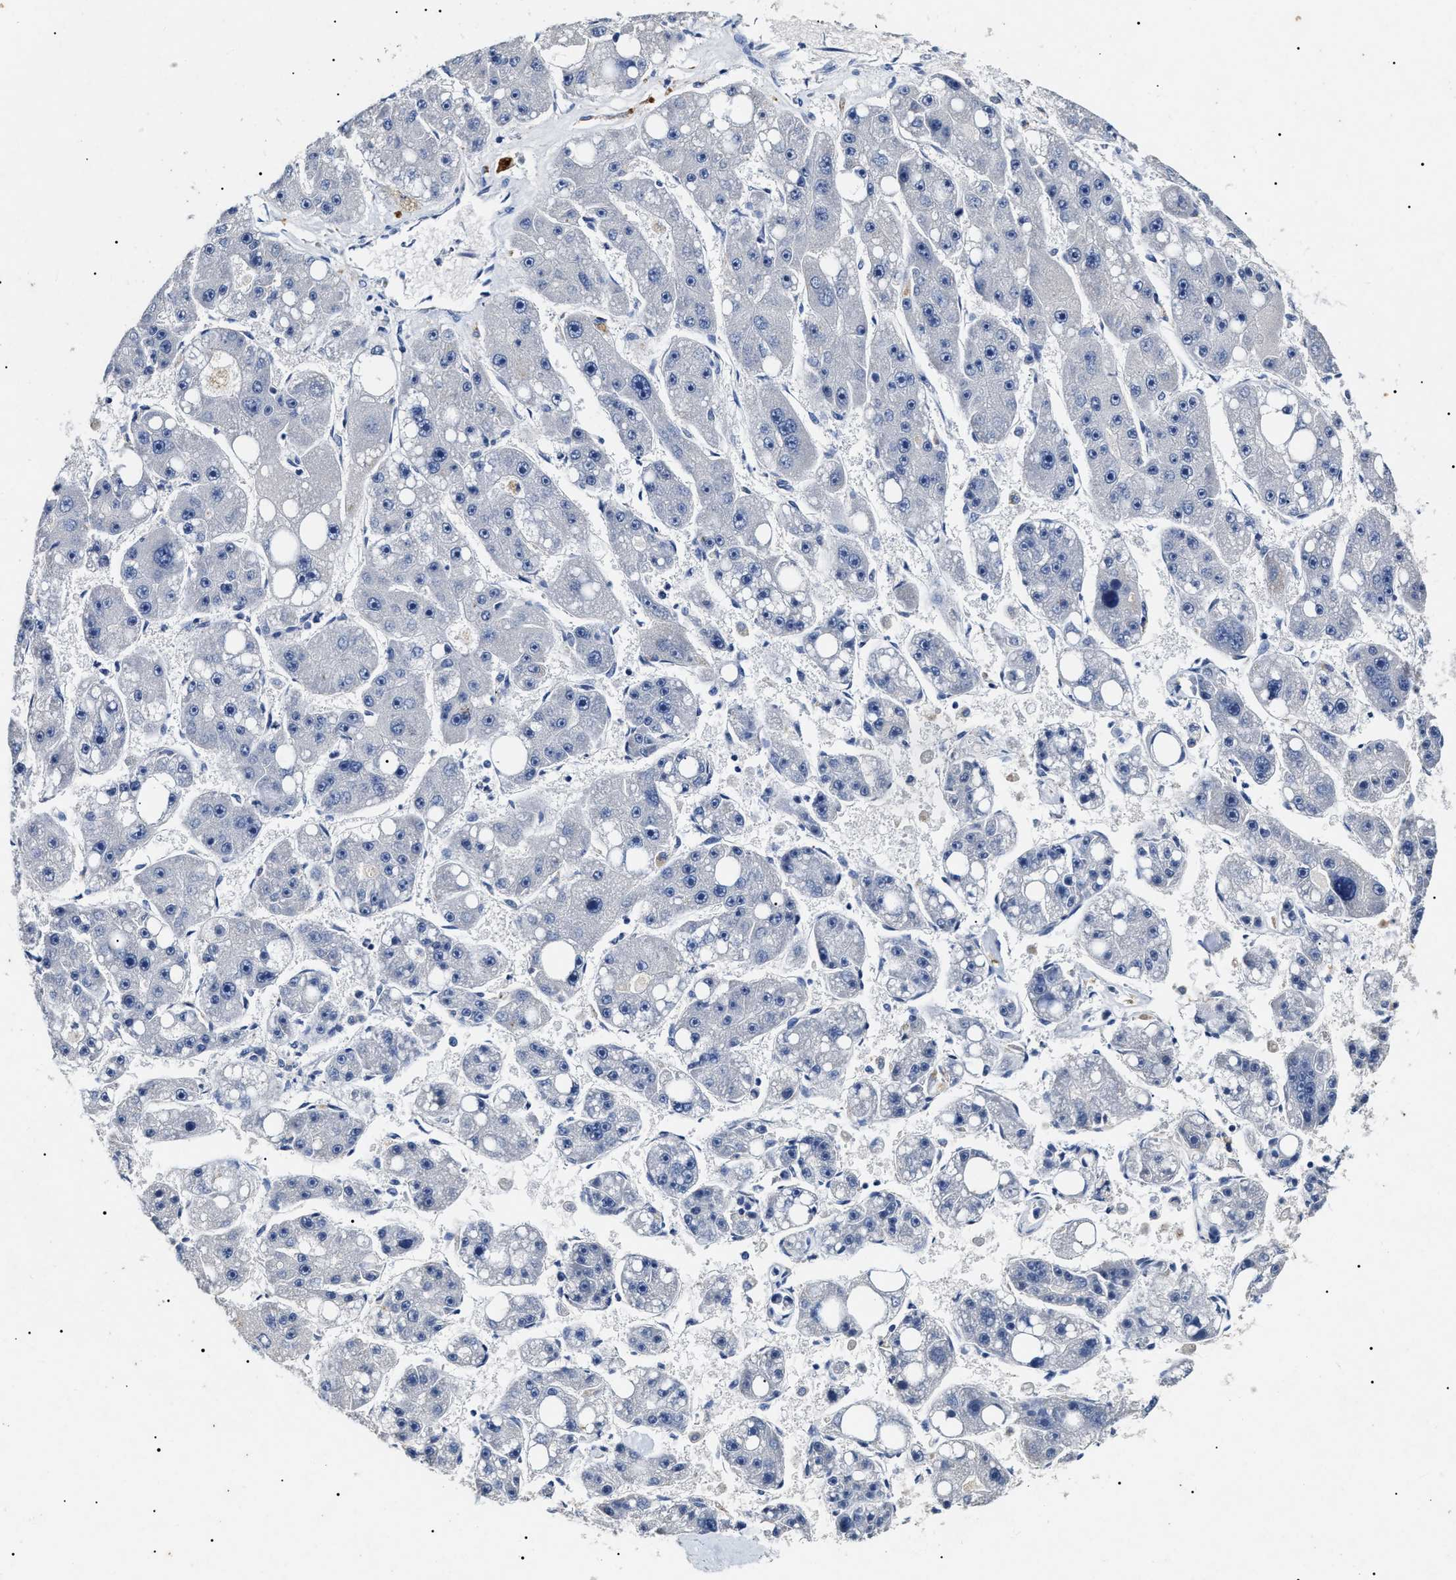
{"staining": {"intensity": "negative", "quantity": "none", "location": "none"}, "tissue": "liver cancer", "cell_type": "Tumor cells", "image_type": "cancer", "snomed": [{"axis": "morphology", "description": "Carcinoma, Hepatocellular, NOS"}, {"axis": "topography", "description": "Liver"}], "caption": "Immunohistochemical staining of hepatocellular carcinoma (liver) demonstrates no significant positivity in tumor cells.", "gene": "LRRC8E", "patient": {"sex": "female", "age": 61}}